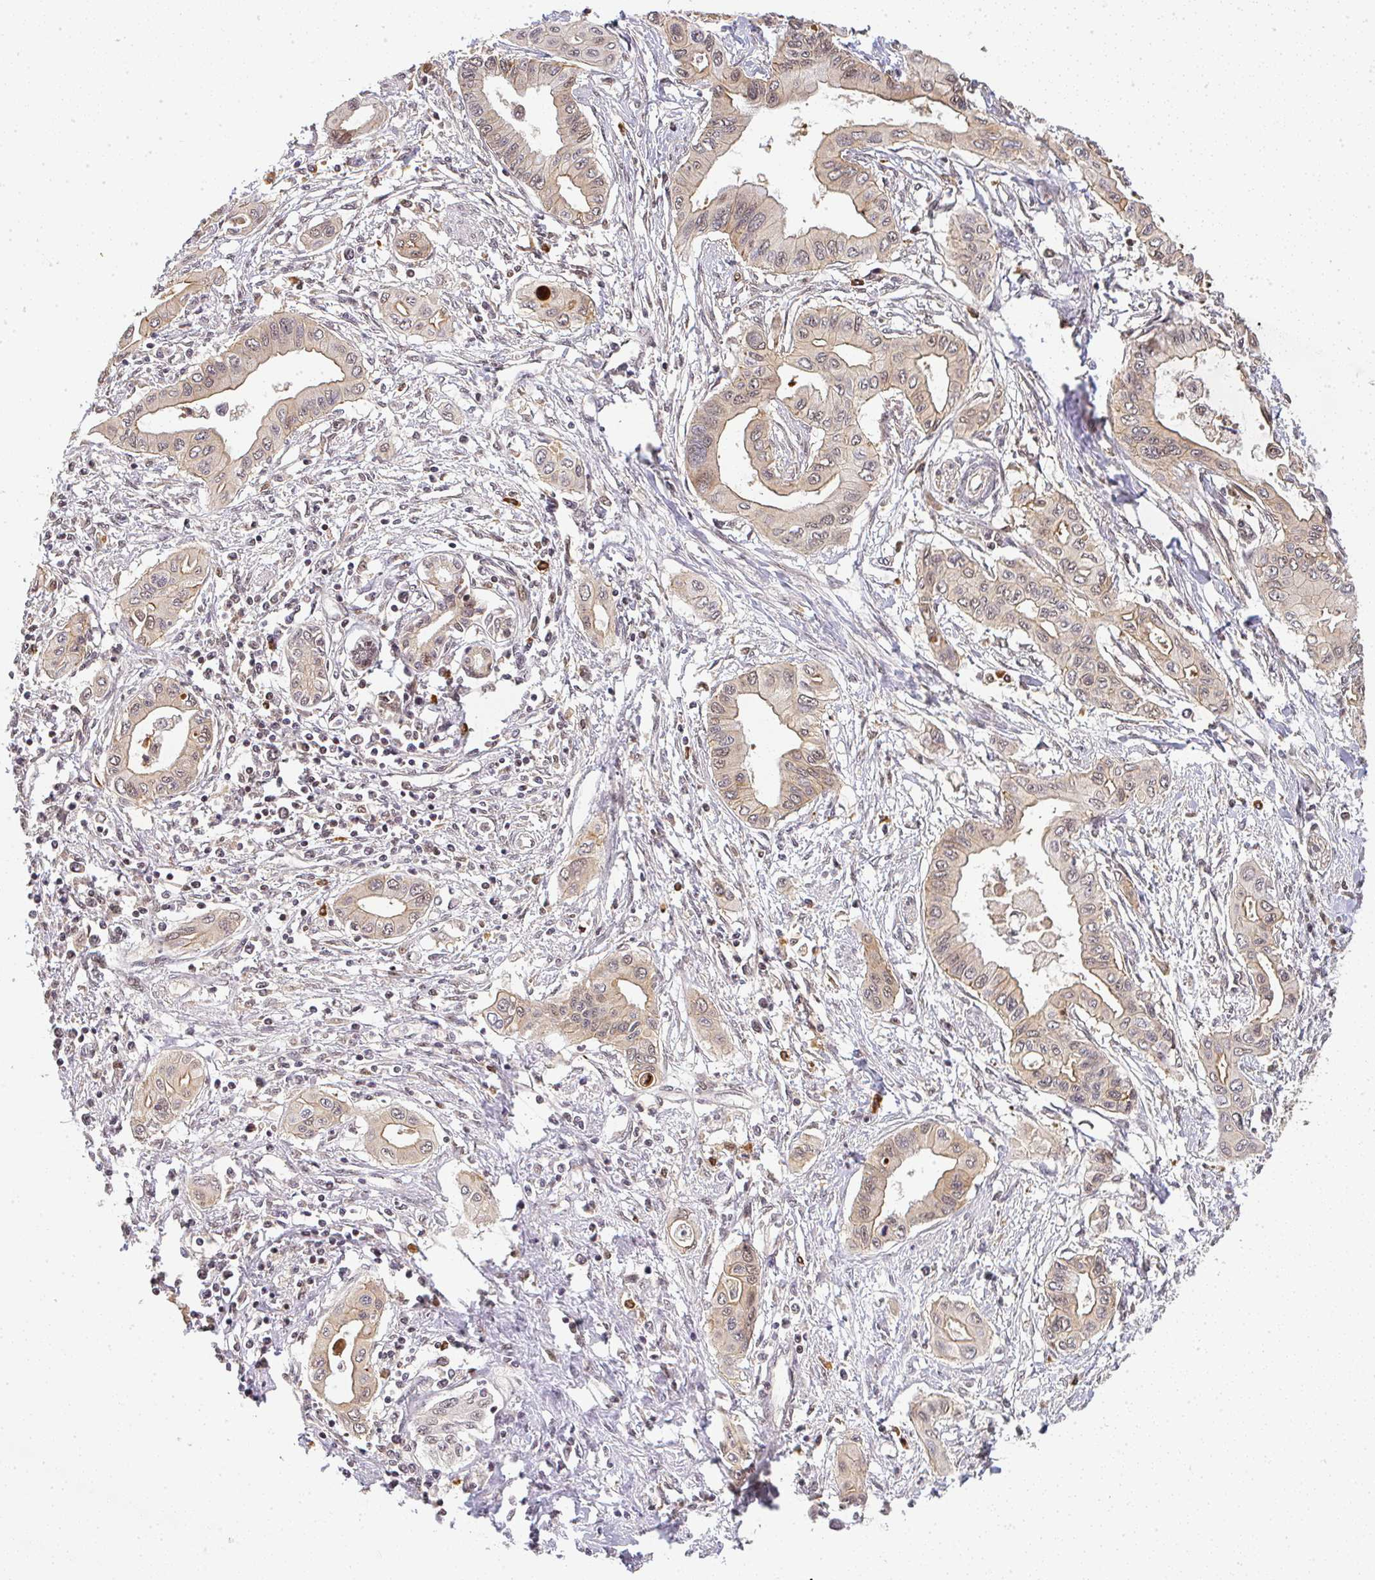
{"staining": {"intensity": "moderate", "quantity": "<25%", "location": "cytoplasmic/membranous"}, "tissue": "pancreatic cancer", "cell_type": "Tumor cells", "image_type": "cancer", "snomed": [{"axis": "morphology", "description": "Adenocarcinoma, NOS"}, {"axis": "topography", "description": "Pancreas"}], "caption": "High-magnification brightfield microscopy of adenocarcinoma (pancreatic) stained with DAB (brown) and counterstained with hematoxylin (blue). tumor cells exhibit moderate cytoplasmic/membranous staining is identified in approximately<25% of cells. (brown staining indicates protein expression, while blue staining denotes nuclei).", "gene": "FAM153A", "patient": {"sex": "female", "age": 62}}